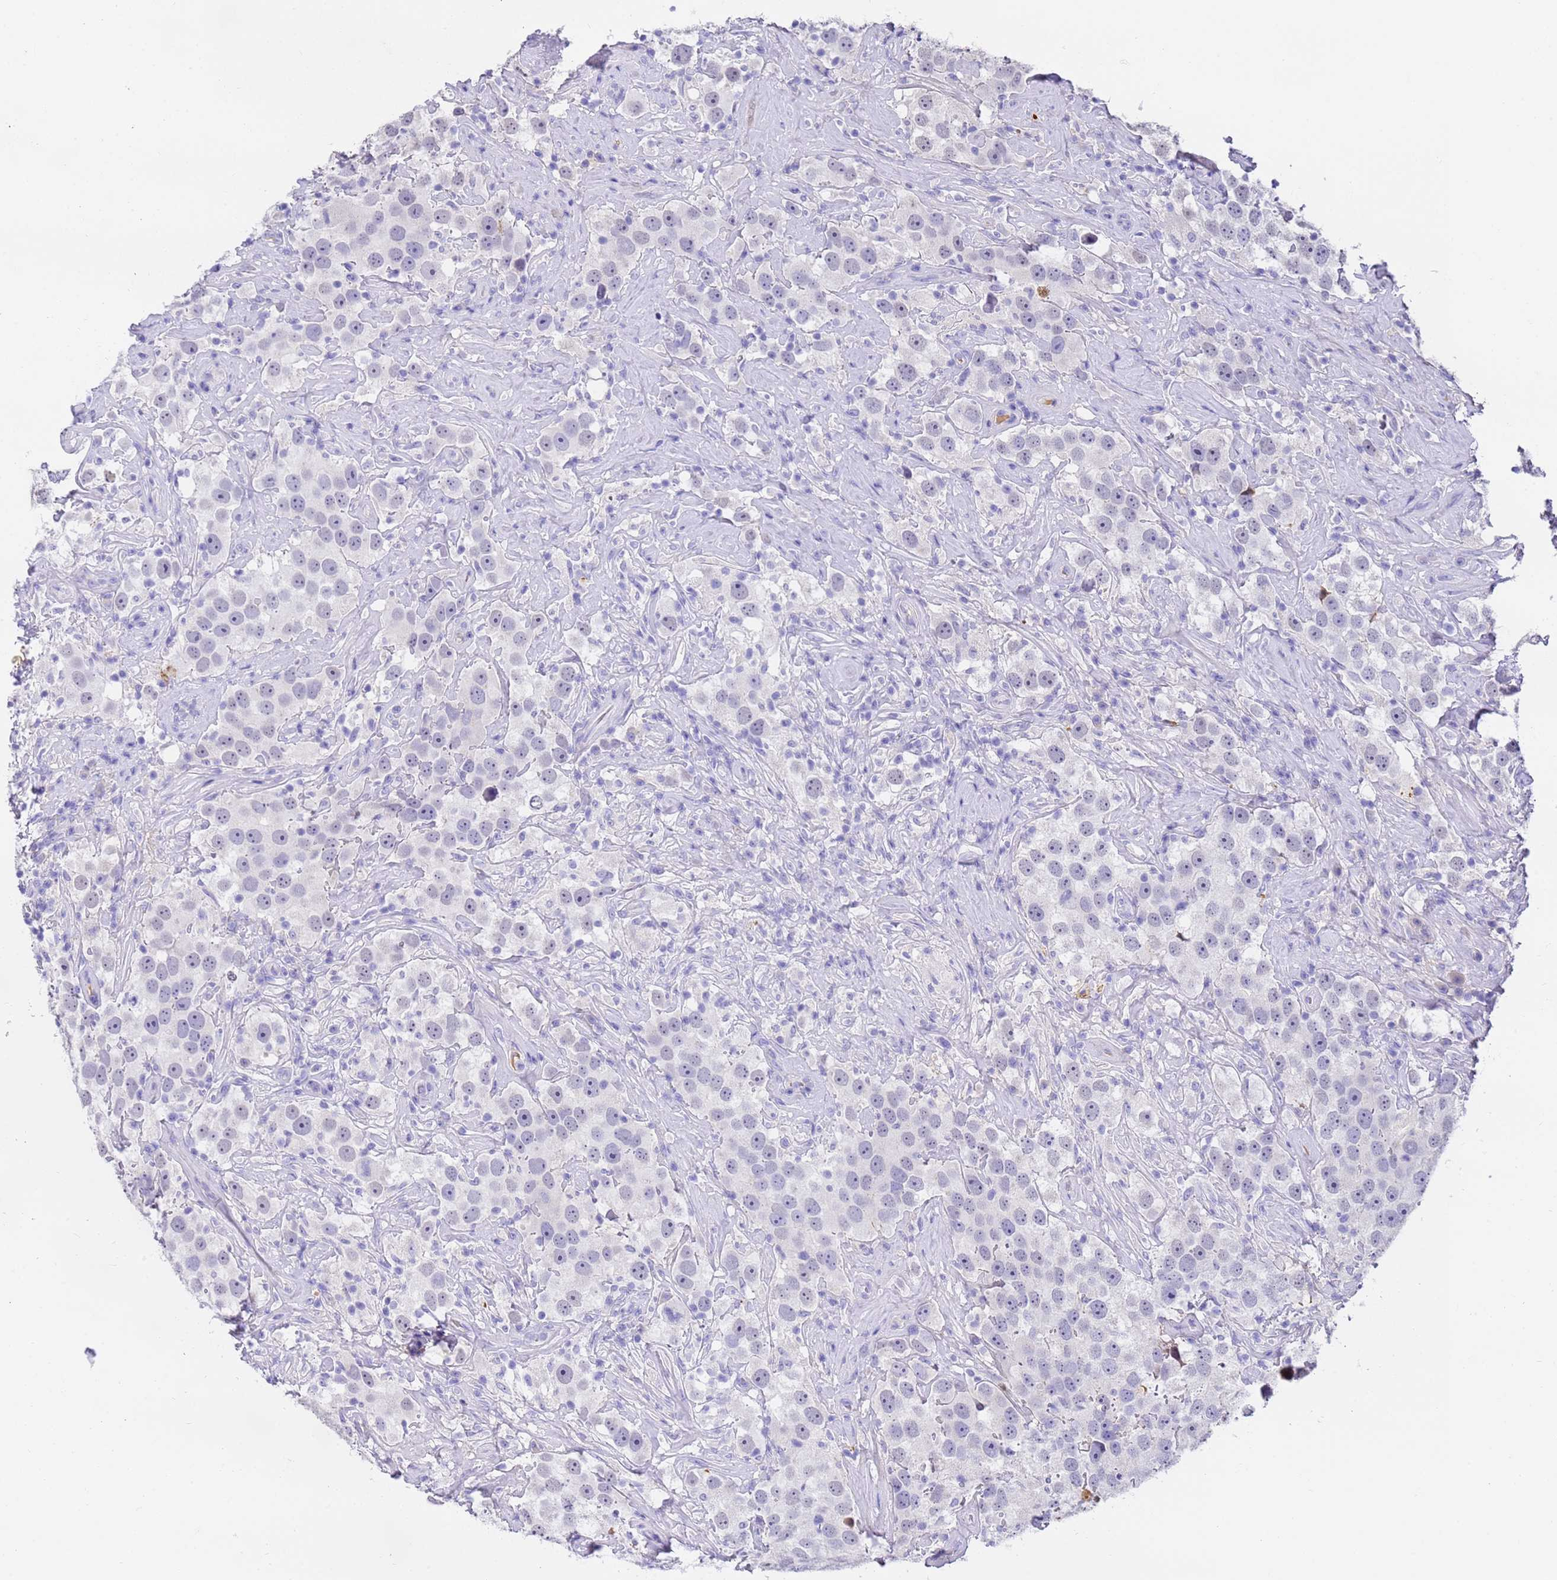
{"staining": {"intensity": "negative", "quantity": "none", "location": "none"}, "tissue": "testis cancer", "cell_type": "Tumor cells", "image_type": "cancer", "snomed": [{"axis": "morphology", "description": "Seminoma, NOS"}, {"axis": "topography", "description": "Testis"}], "caption": "Immunohistochemistry (IHC) histopathology image of human testis cancer (seminoma) stained for a protein (brown), which reveals no positivity in tumor cells. (IHC, brightfield microscopy, high magnification).", "gene": "CFHR2", "patient": {"sex": "male", "age": 49}}